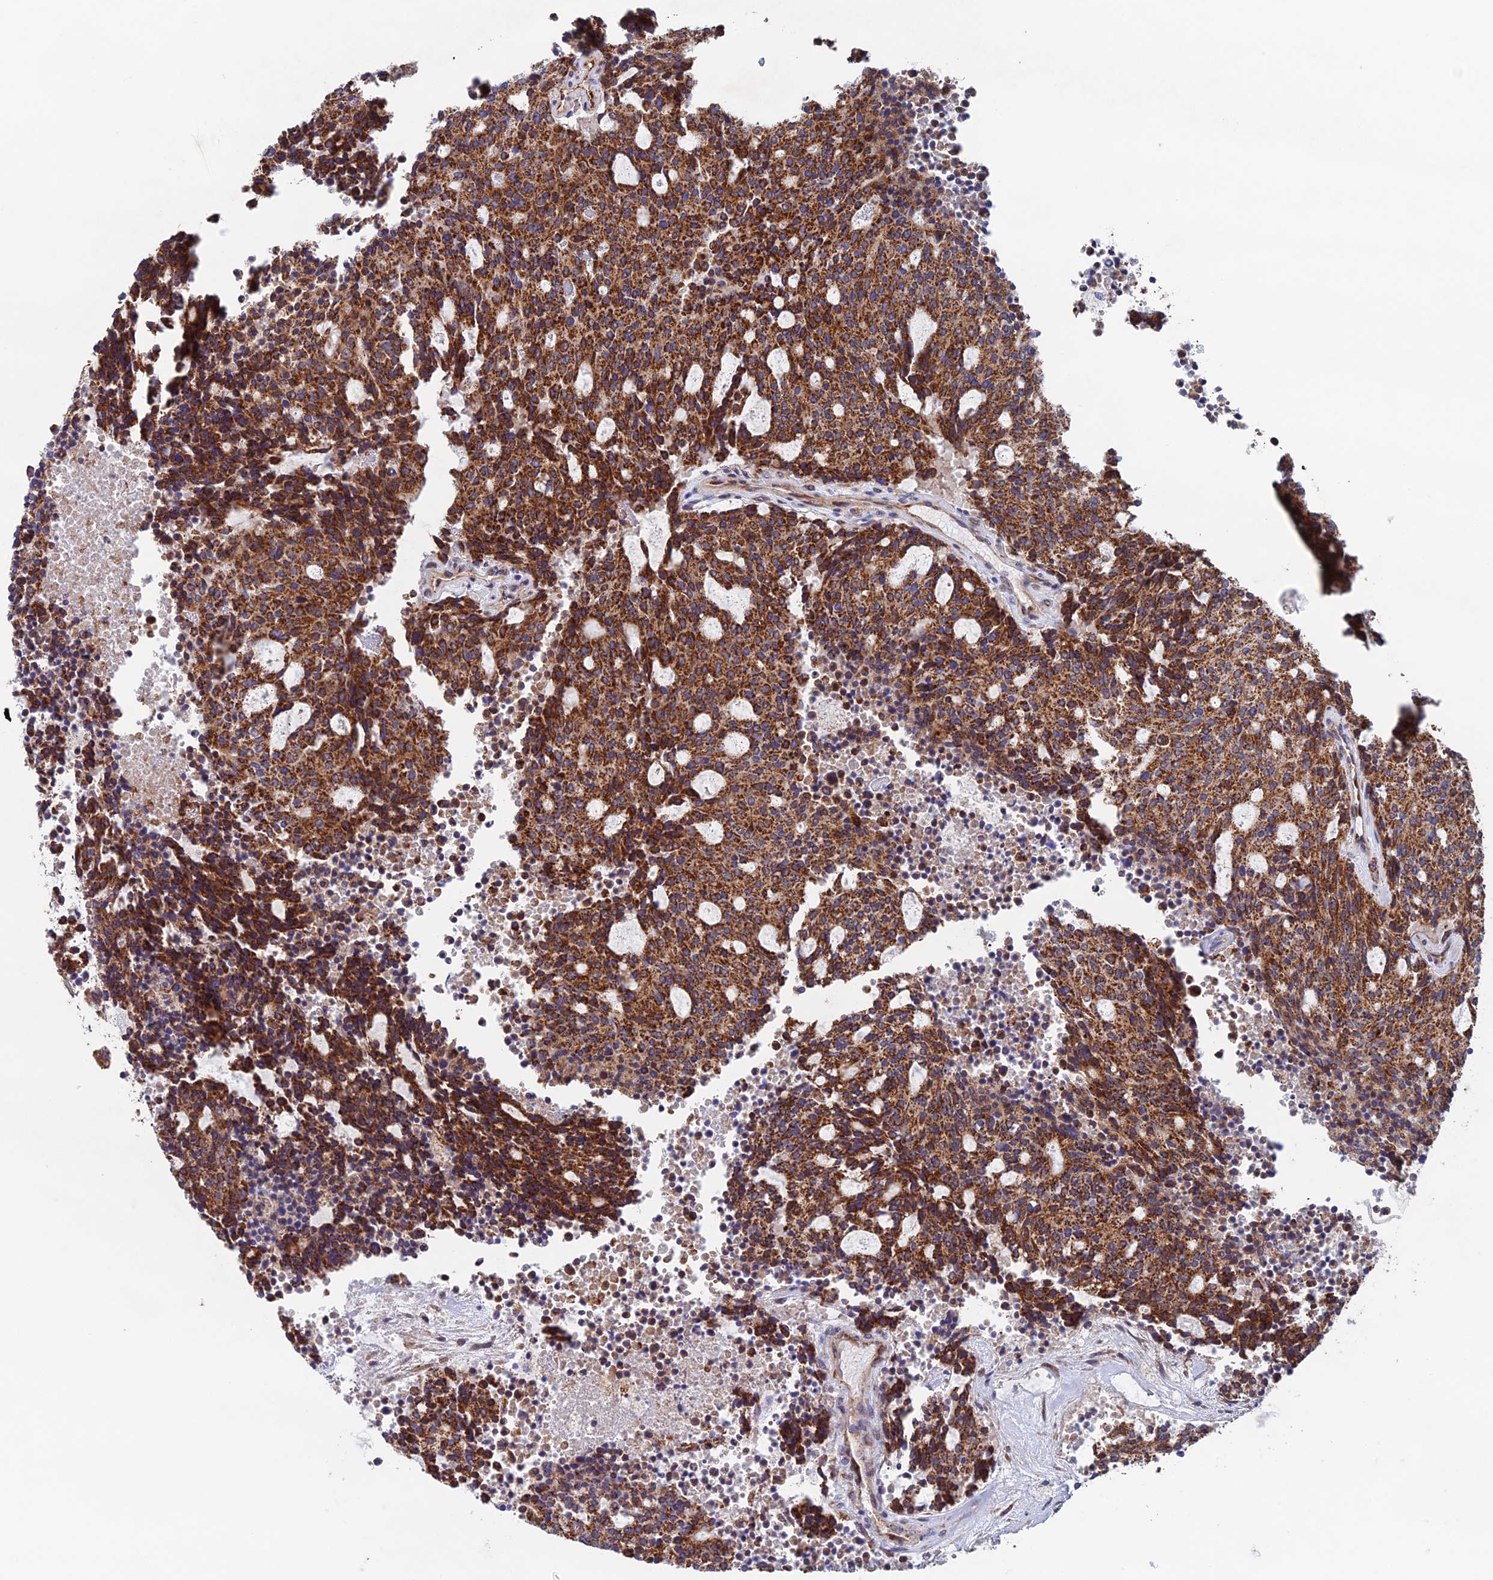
{"staining": {"intensity": "strong", "quantity": ">75%", "location": "cytoplasmic/membranous"}, "tissue": "carcinoid", "cell_type": "Tumor cells", "image_type": "cancer", "snomed": [{"axis": "morphology", "description": "Carcinoid, malignant, NOS"}, {"axis": "topography", "description": "Pancreas"}], "caption": "Immunohistochemistry (DAB (3,3'-diaminobenzidine)) staining of human carcinoid demonstrates strong cytoplasmic/membranous protein staining in about >75% of tumor cells.", "gene": "MRPL1", "patient": {"sex": "female", "age": 54}}